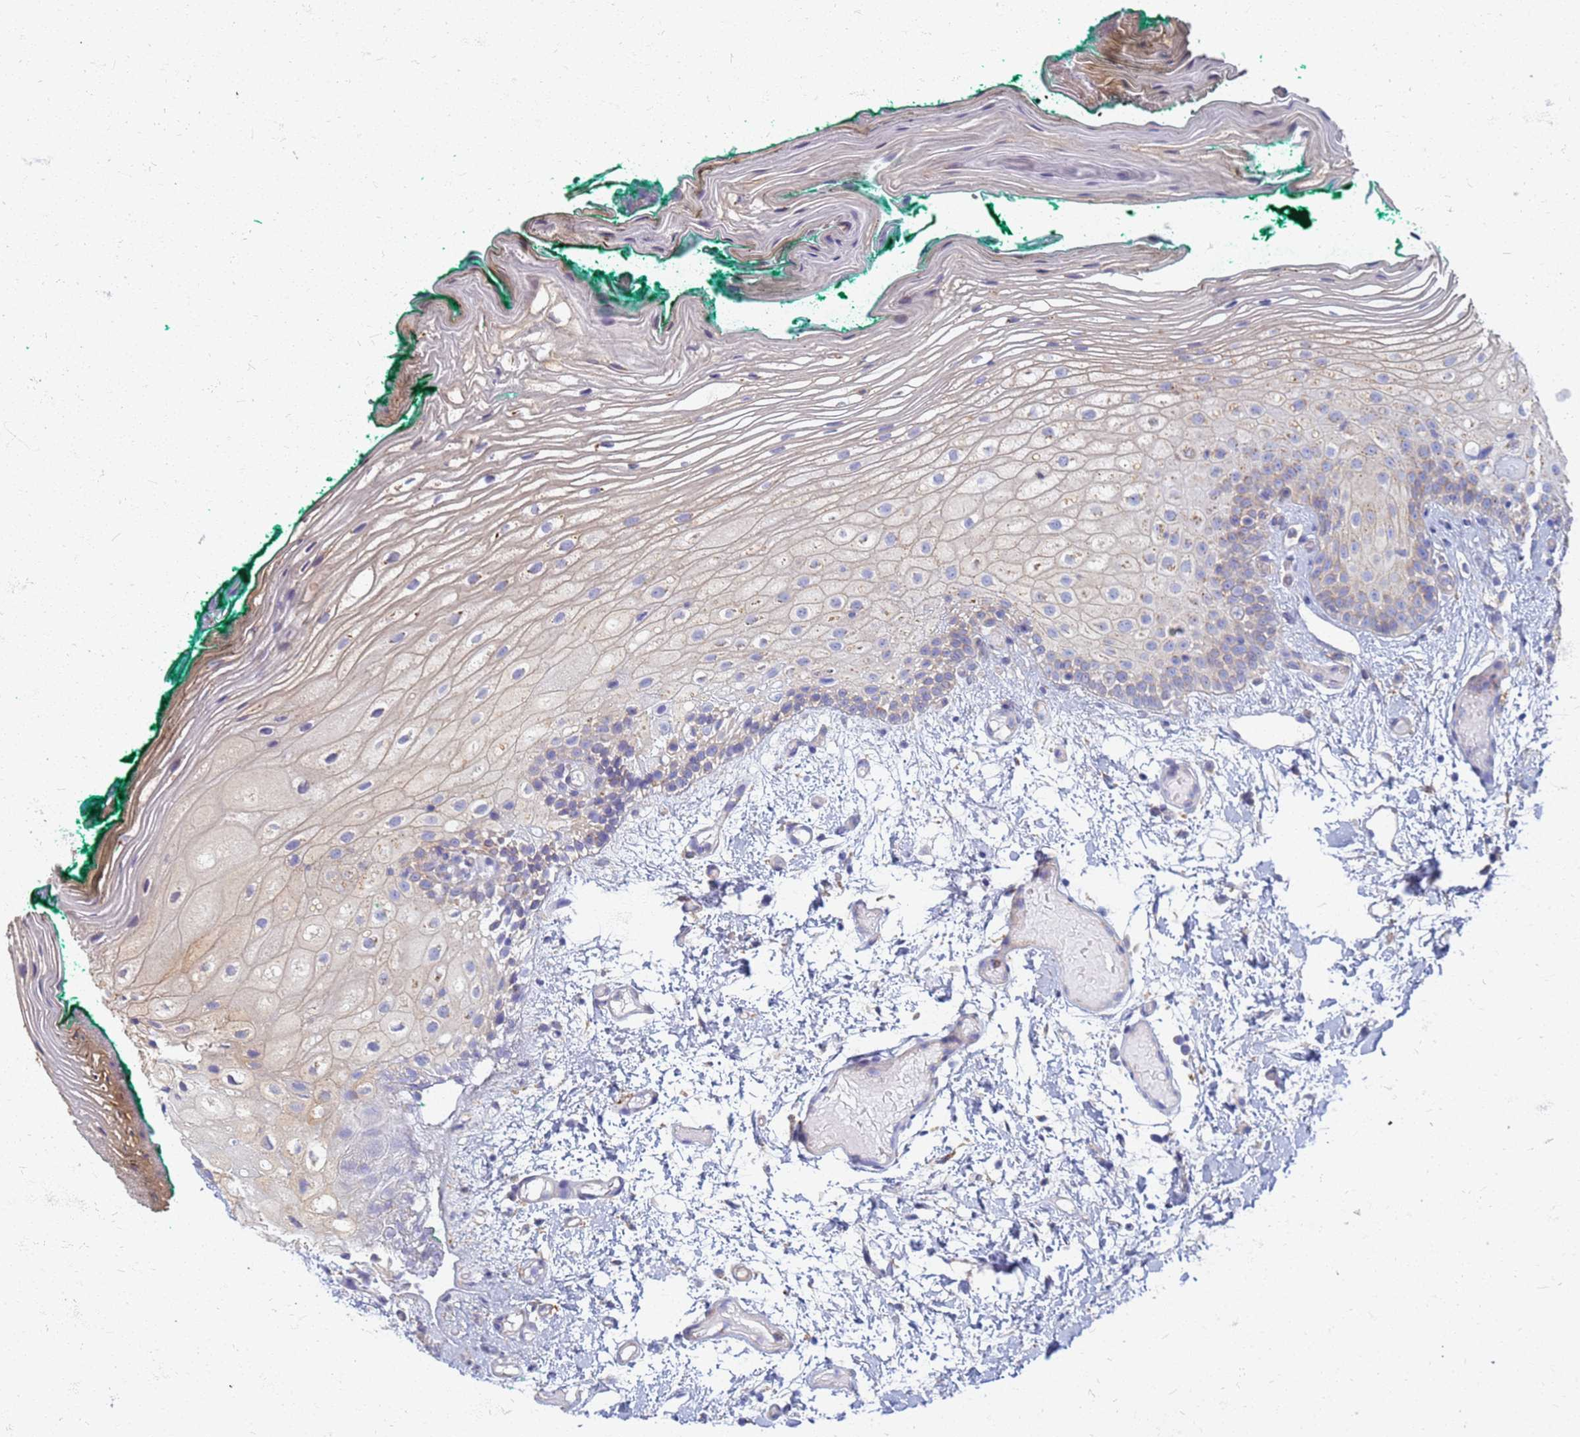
{"staining": {"intensity": "weak", "quantity": "<25%", "location": "cytoplasmic/membranous"}, "tissue": "oral mucosa", "cell_type": "Squamous epithelial cells", "image_type": "normal", "snomed": [{"axis": "morphology", "description": "Normal tissue, NOS"}, {"axis": "morphology", "description": "Relapse melanoma"}, {"axis": "topography", "description": "Oral tissue"}], "caption": "There is no significant staining in squamous epithelial cells of oral mucosa. The staining is performed using DAB brown chromogen with nuclei counter-stained in using hematoxylin.", "gene": "EEA1", "patient": {"sex": "female", "age": 83}}